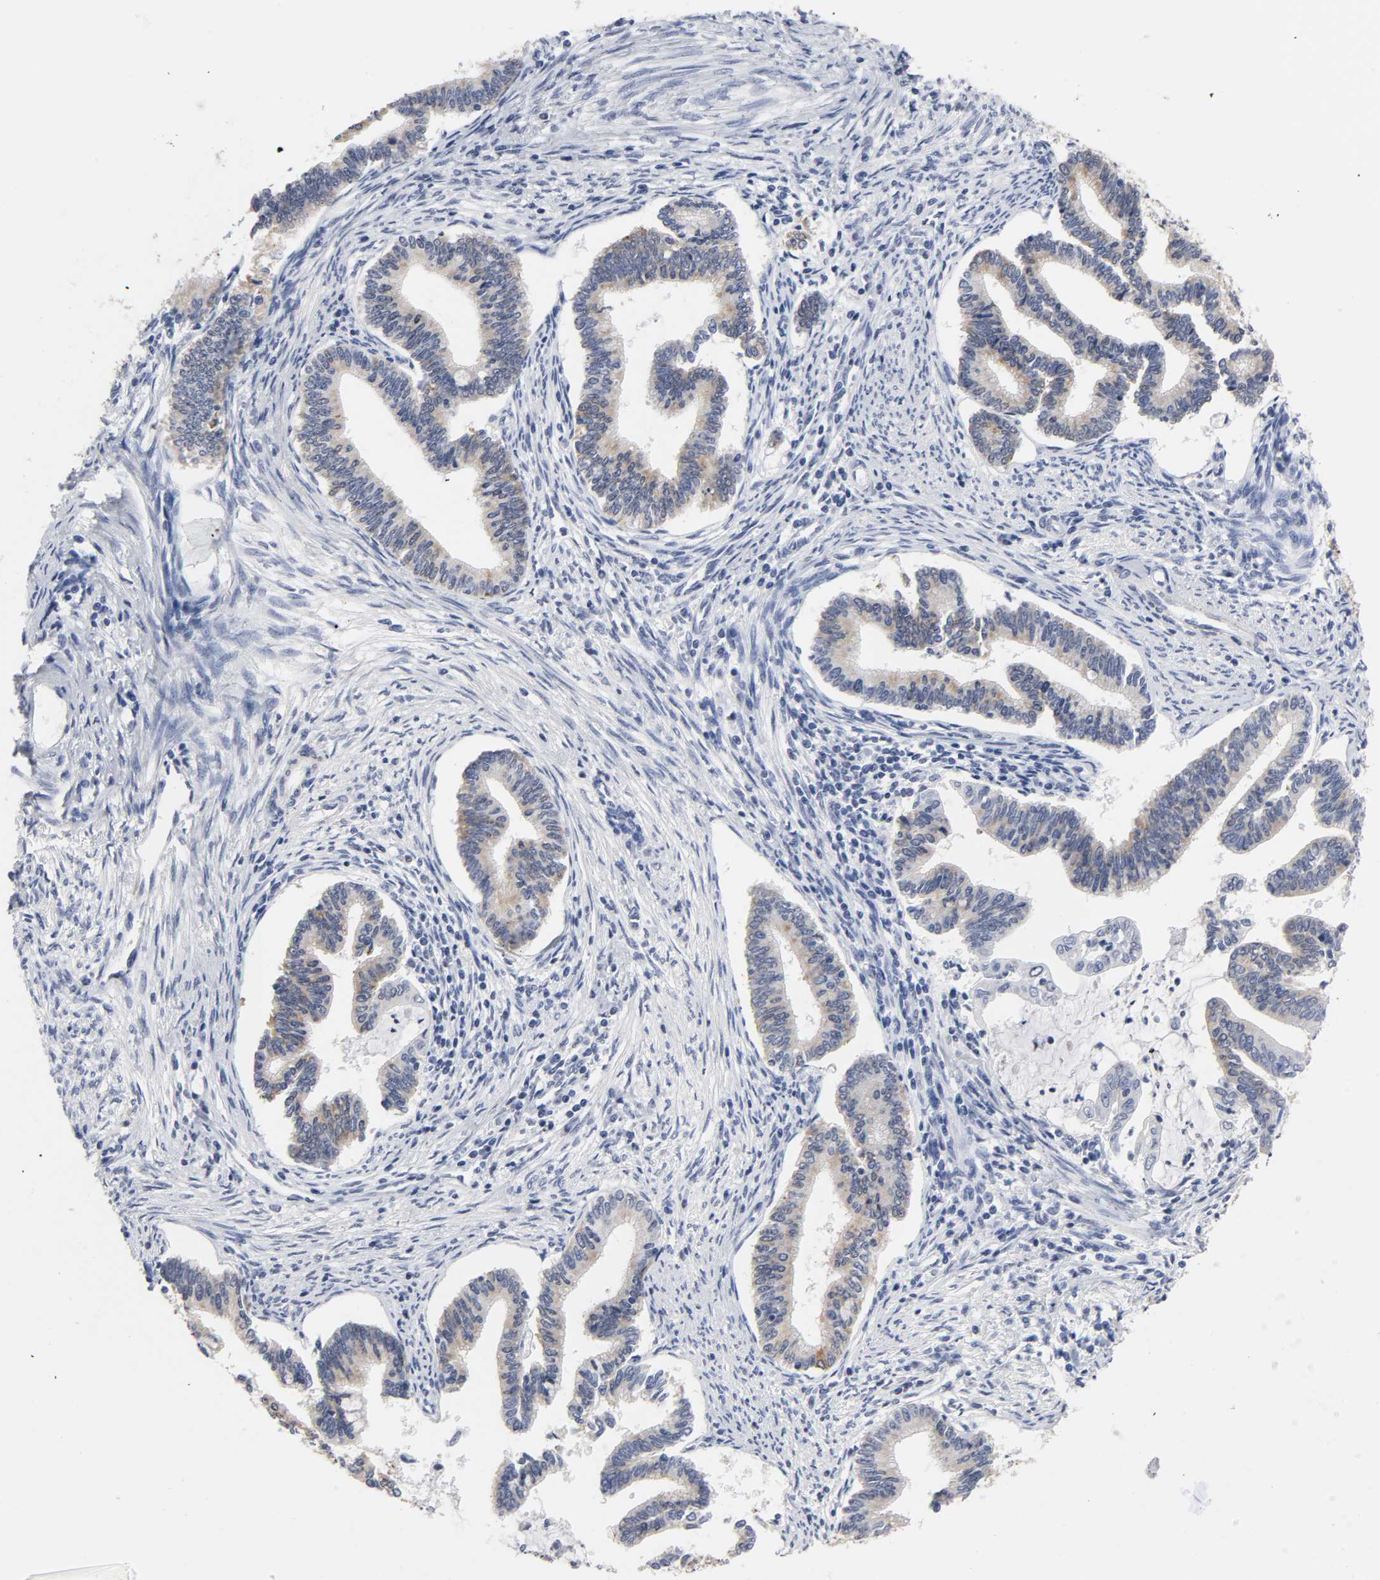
{"staining": {"intensity": "negative", "quantity": "none", "location": "none"}, "tissue": "cervical cancer", "cell_type": "Tumor cells", "image_type": "cancer", "snomed": [{"axis": "morphology", "description": "Adenocarcinoma, NOS"}, {"axis": "topography", "description": "Cervix"}], "caption": "Image shows no significant protein expression in tumor cells of adenocarcinoma (cervical). The staining was performed using DAB (3,3'-diaminobenzidine) to visualize the protein expression in brown, while the nuclei were stained in blue with hematoxylin (Magnification: 20x).", "gene": "GRHL2", "patient": {"sex": "female", "age": 36}}